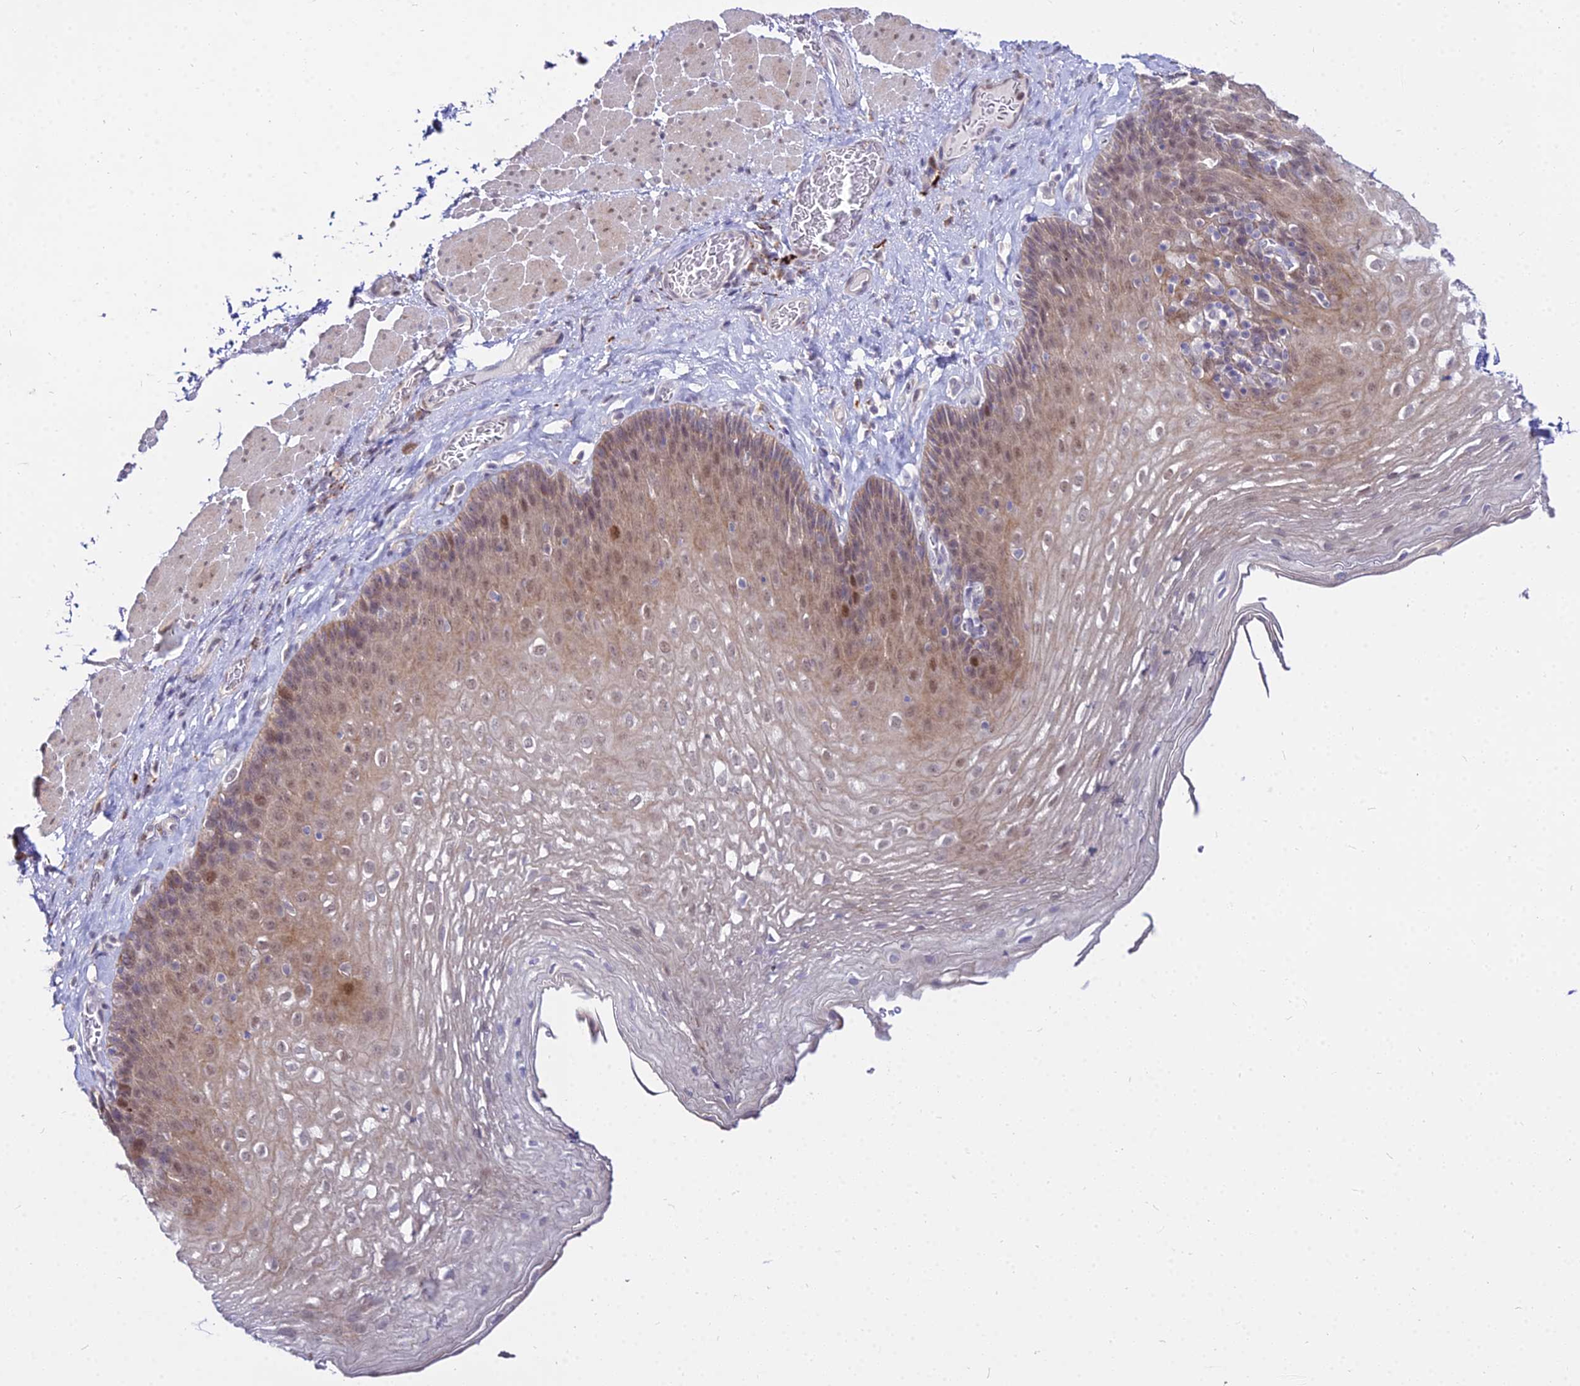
{"staining": {"intensity": "moderate", "quantity": "<25%", "location": "cytoplasmic/membranous,nuclear"}, "tissue": "esophagus", "cell_type": "Squamous epithelial cells", "image_type": "normal", "snomed": [{"axis": "morphology", "description": "Normal tissue, NOS"}, {"axis": "topography", "description": "Esophagus"}], "caption": "Protein staining by IHC reveals moderate cytoplasmic/membranous,nuclear expression in approximately <25% of squamous epithelial cells in unremarkable esophagus. The protein is shown in brown color, while the nuclei are stained blue.", "gene": "C6orf163", "patient": {"sex": "female", "age": 66}}